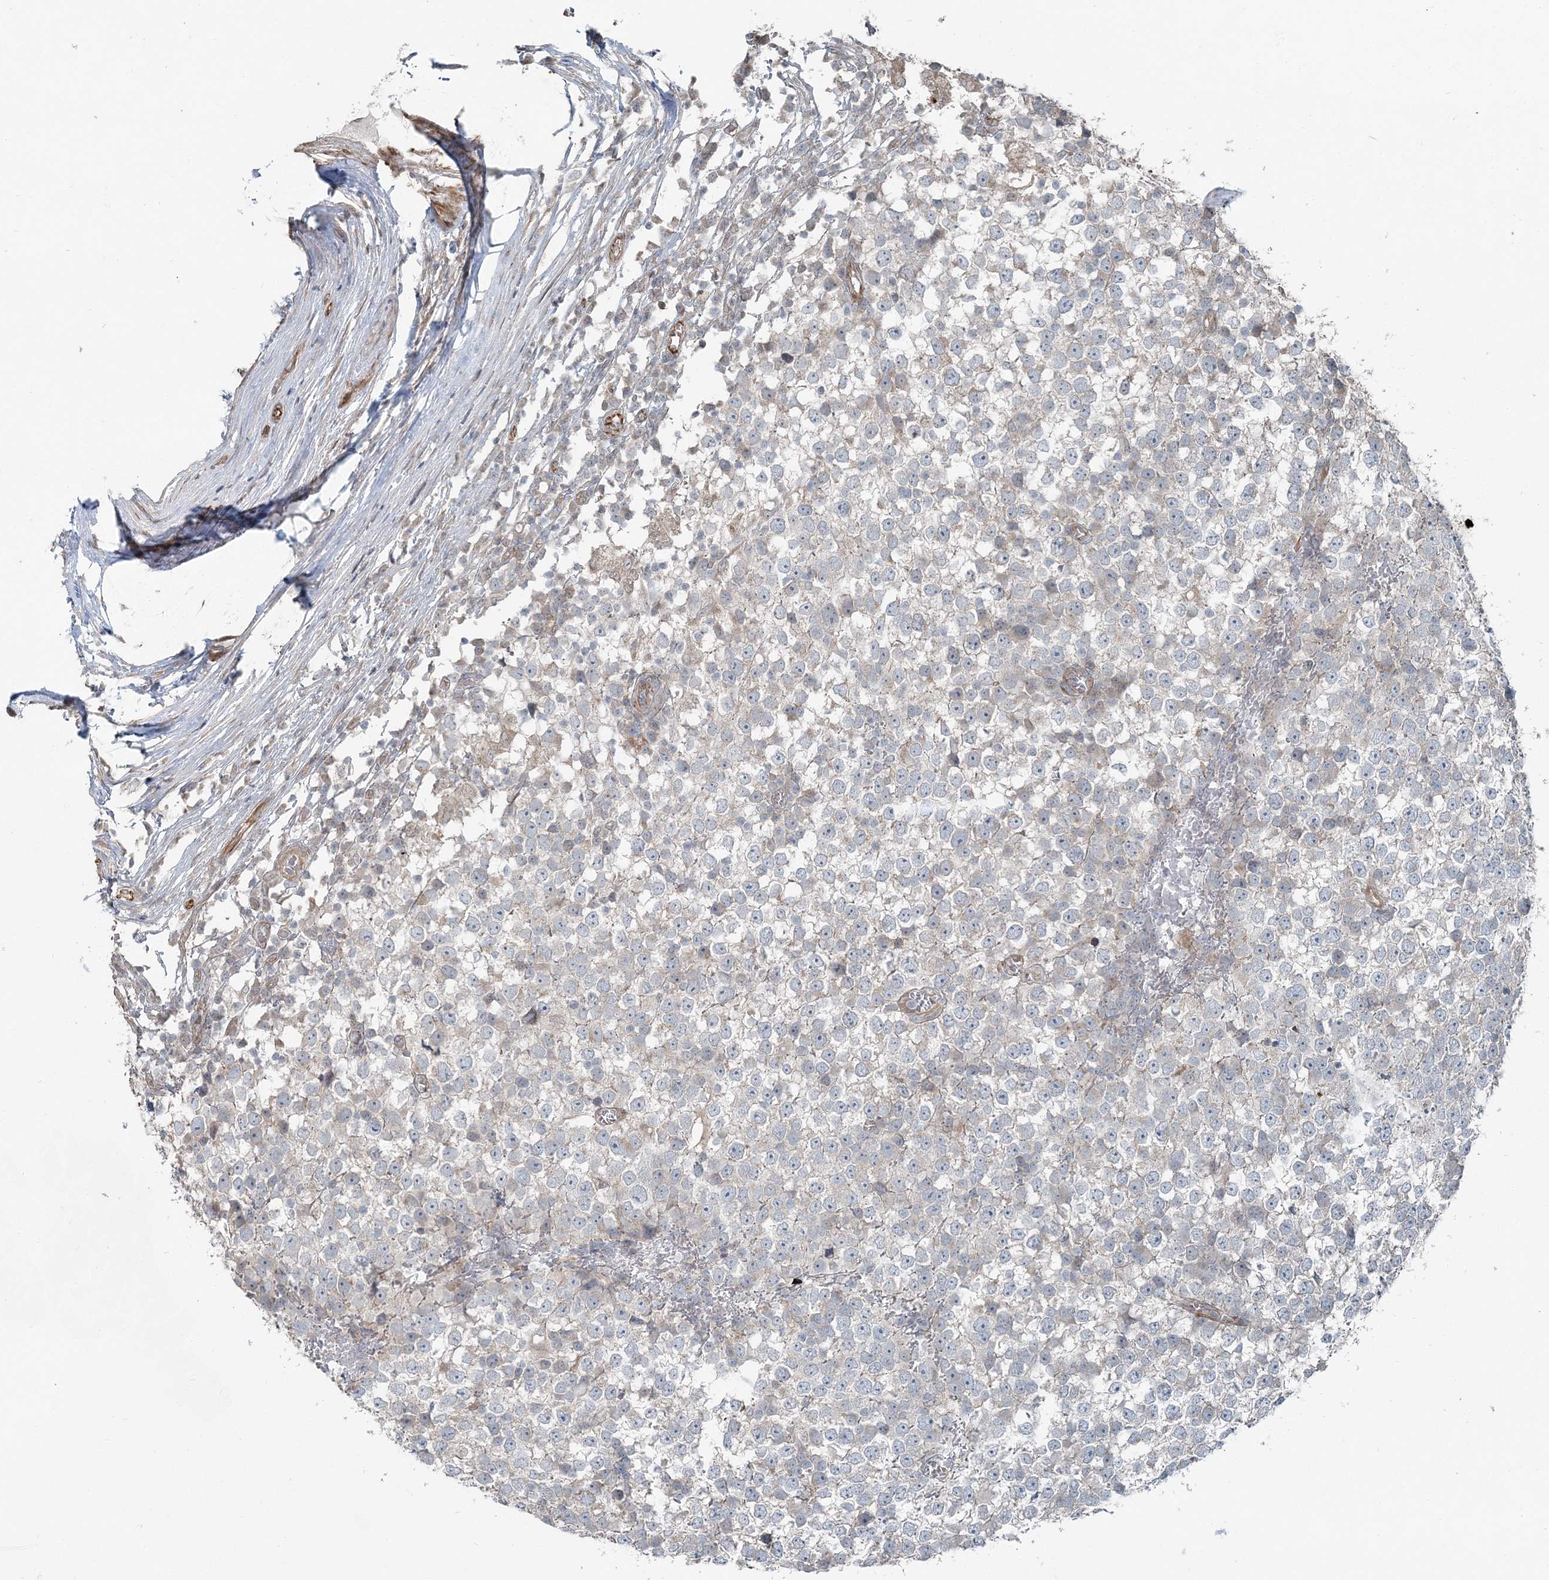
{"staining": {"intensity": "negative", "quantity": "none", "location": "none"}, "tissue": "testis cancer", "cell_type": "Tumor cells", "image_type": "cancer", "snomed": [{"axis": "morphology", "description": "Seminoma, NOS"}, {"axis": "topography", "description": "Testis"}], "caption": "This is an IHC histopathology image of human seminoma (testis). There is no staining in tumor cells.", "gene": "FBXL17", "patient": {"sex": "male", "age": 65}}